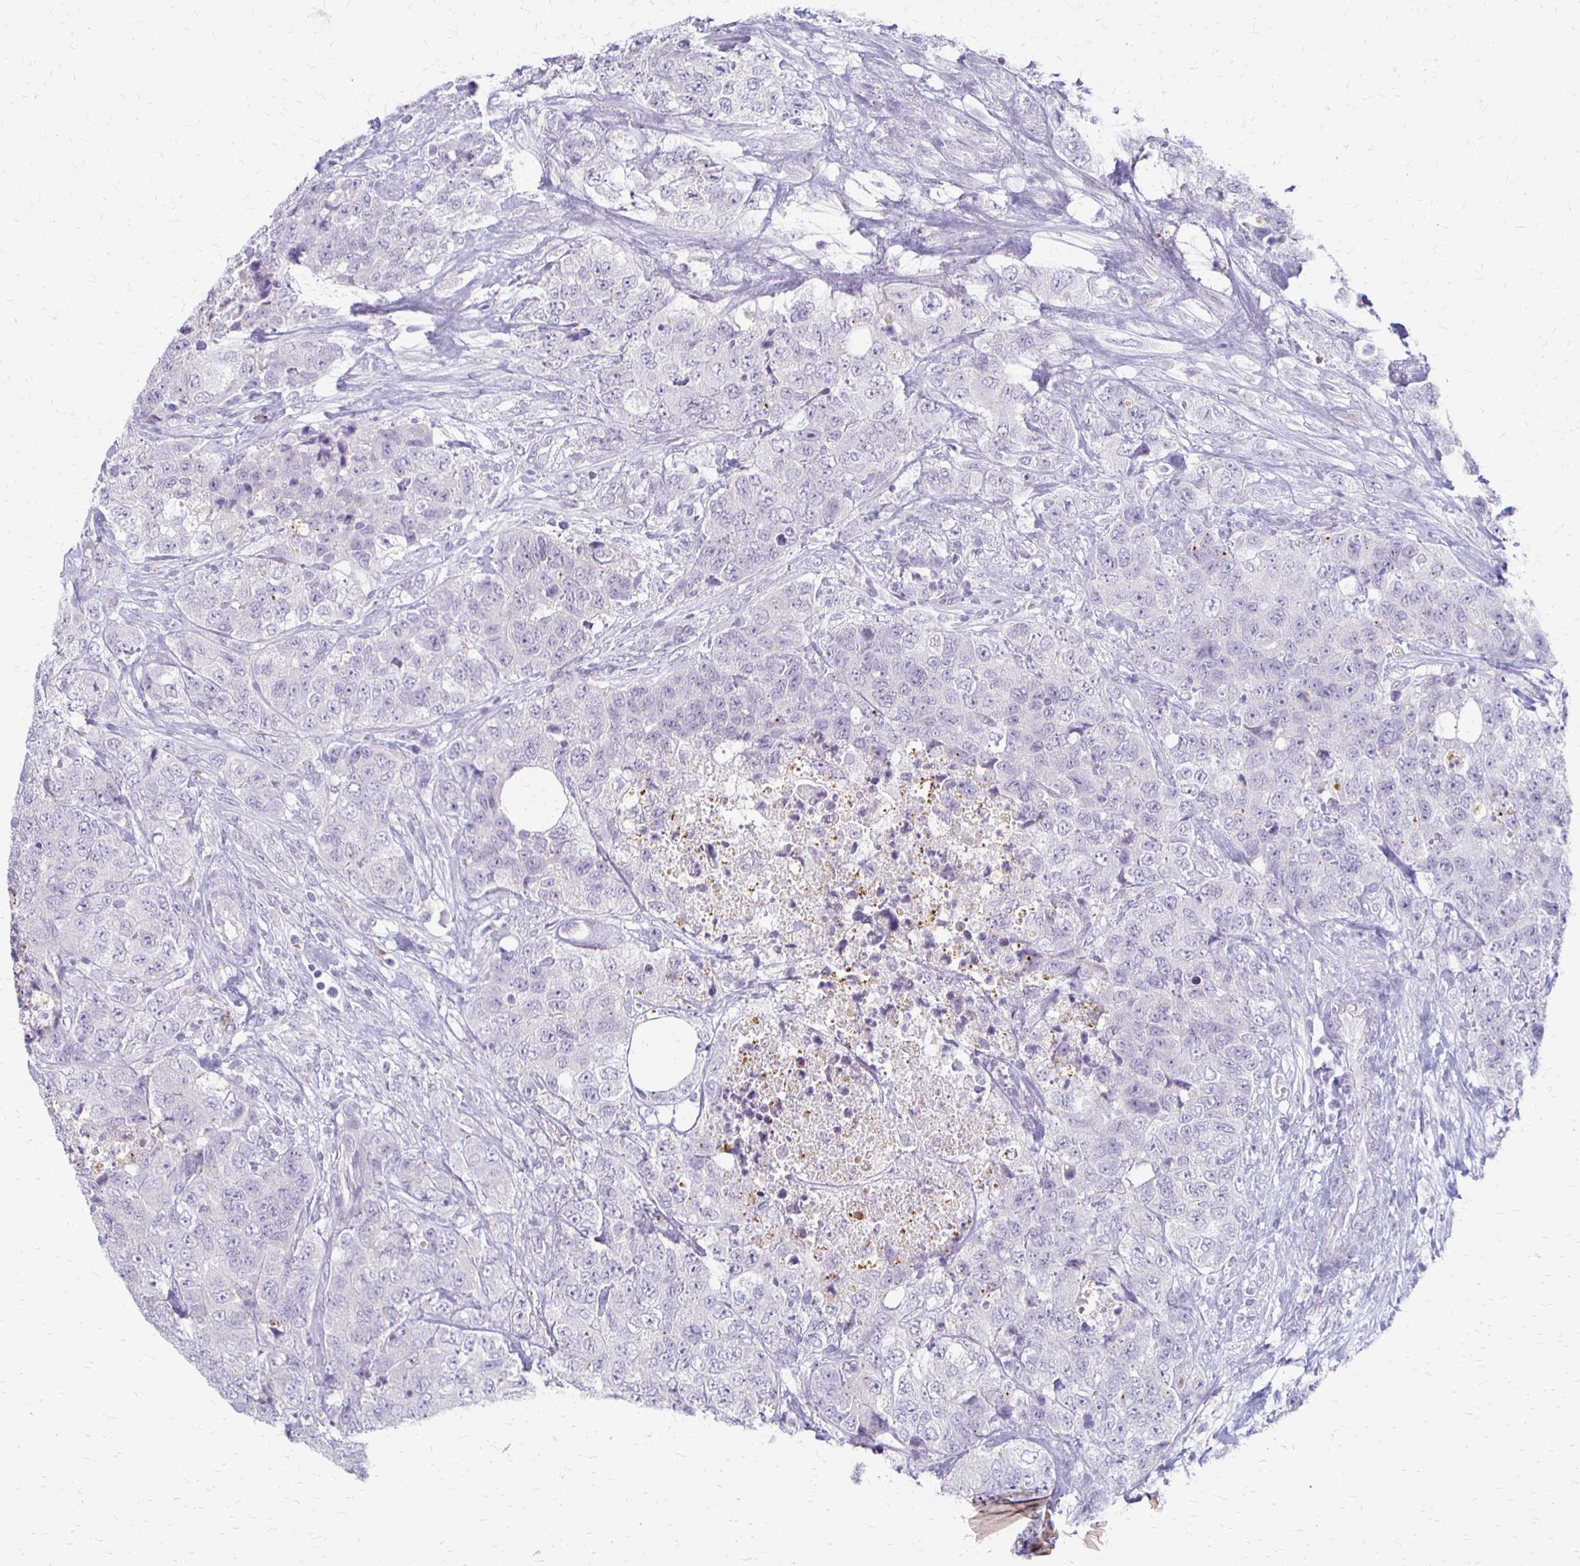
{"staining": {"intensity": "negative", "quantity": "none", "location": "none"}, "tissue": "urothelial cancer", "cell_type": "Tumor cells", "image_type": "cancer", "snomed": [{"axis": "morphology", "description": "Urothelial carcinoma, High grade"}, {"axis": "topography", "description": "Urinary bladder"}], "caption": "Micrograph shows no protein staining in tumor cells of urothelial carcinoma (high-grade) tissue.", "gene": "ACP5", "patient": {"sex": "female", "age": 78}}